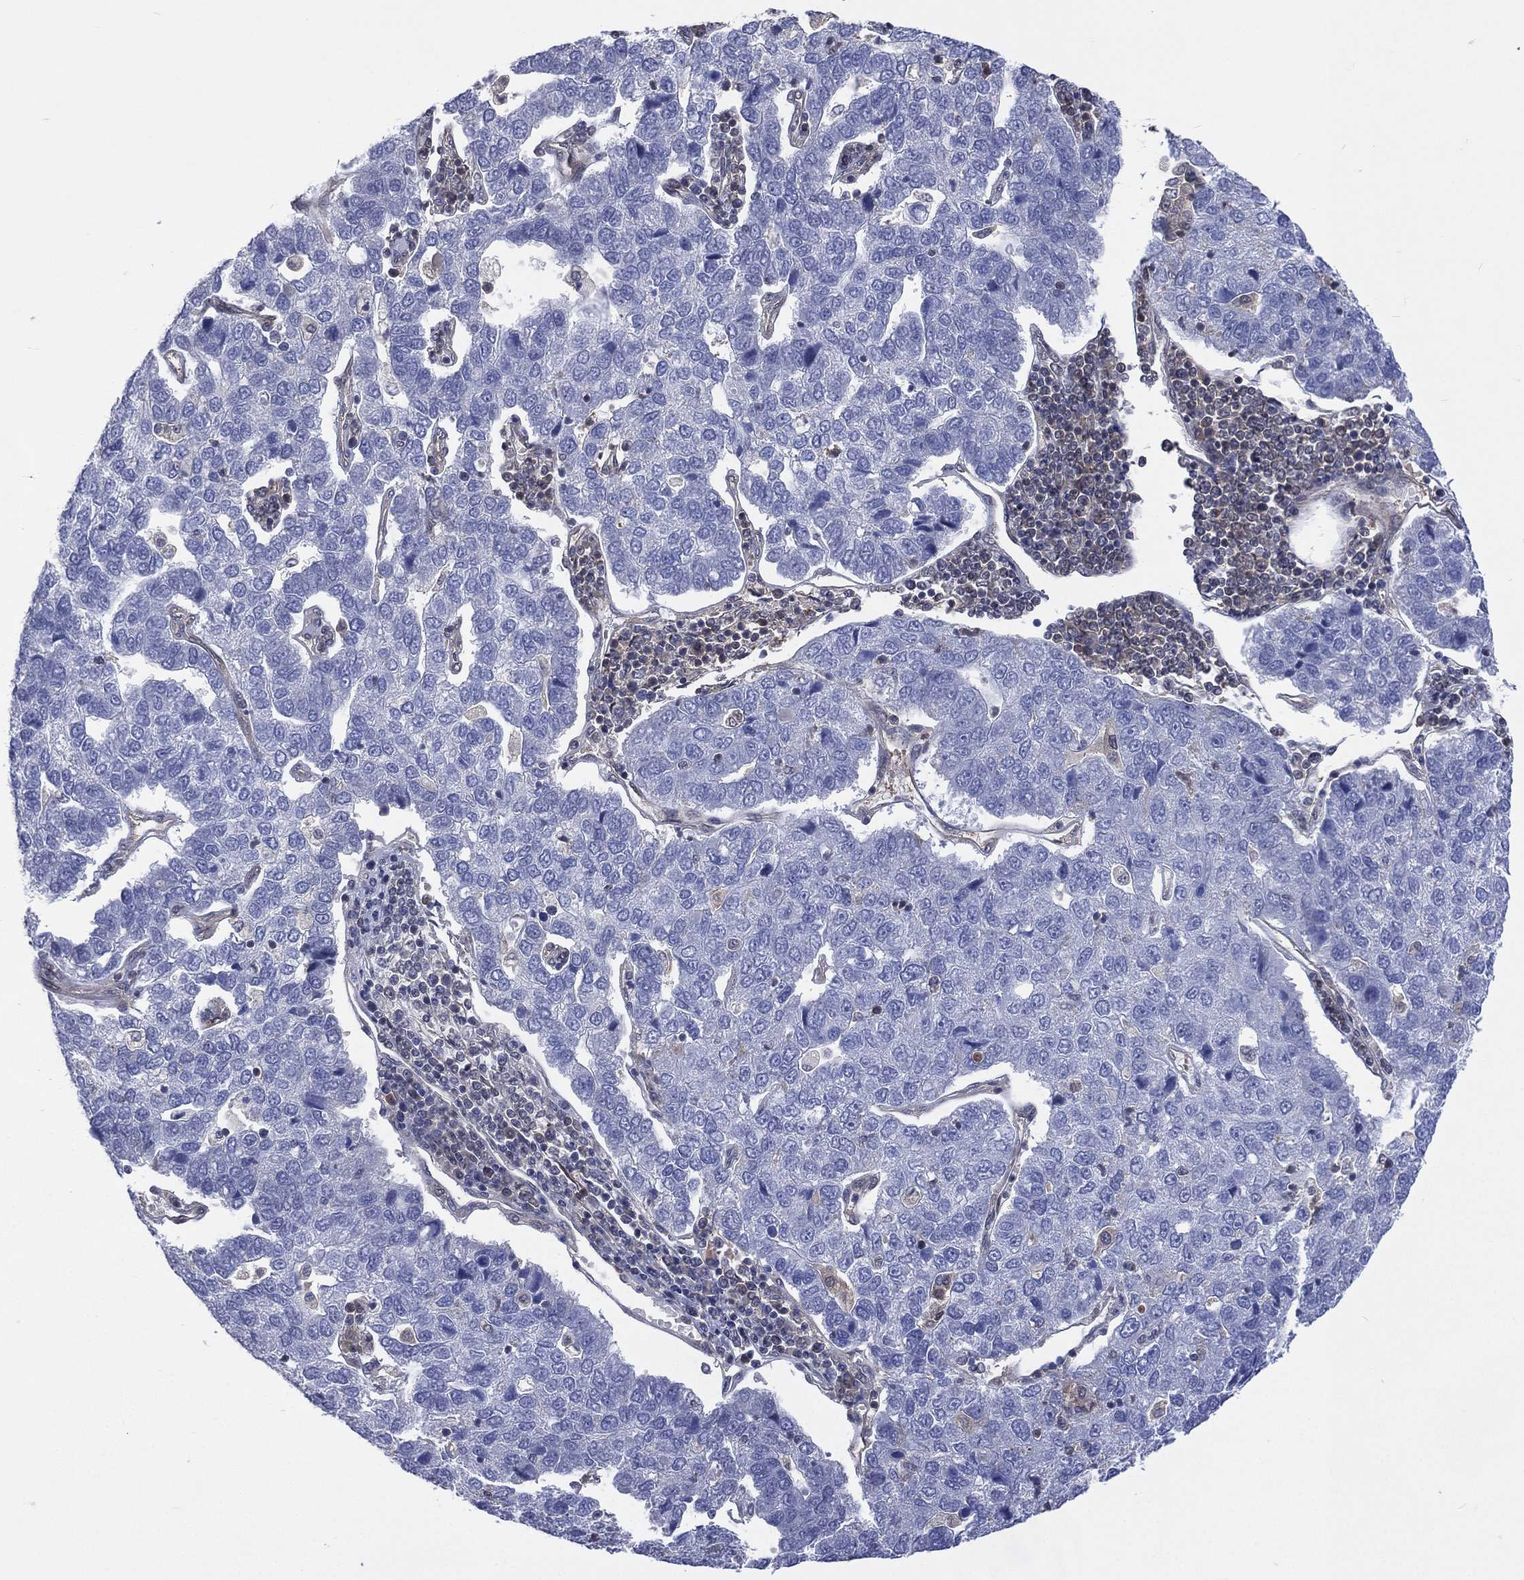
{"staining": {"intensity": "negative", "quantity": "none", "location": "none"}, "tissue": "pancreatic cancer", "cell_type": "Tumor cells", "image_type": "cancer", "snomed": [{"axis": "morphology", "description": "Adenocarcinoma, NOS"}, {"axis": "topography", "description": "Pancreas"}], "caption": "Tumor cells are negative for protein expression in human adenocarcinoma (pancreatic). The staining was performed using DAB to visualize the protein expression in brown, while the nuclei were stained in blue with hematoxylin (Magnification: 20x).", "gene": "MTAP", "patient": {"sex": "female", "age": 61}}